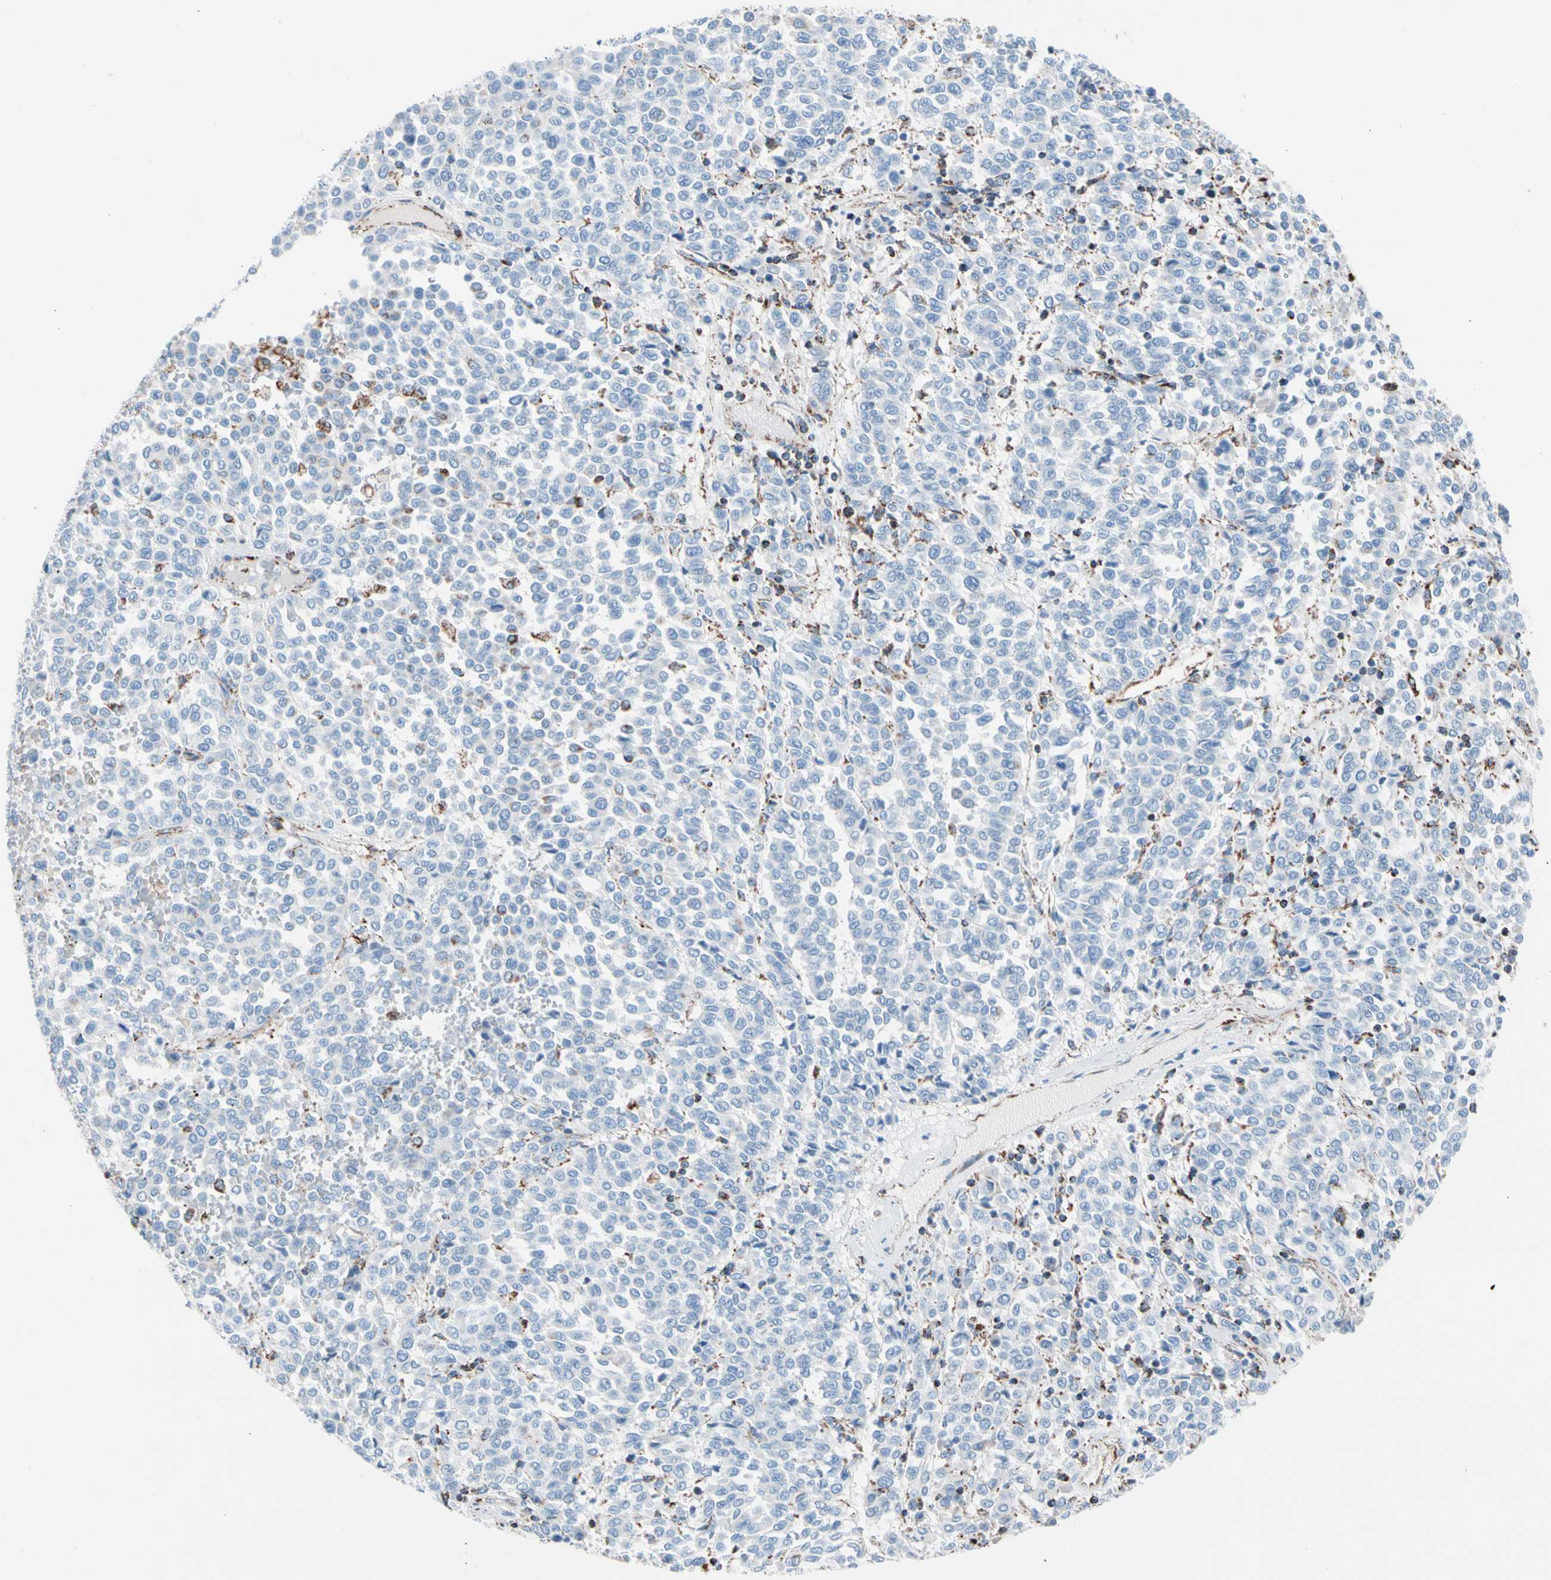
{"staining": {"intensity": "strong", "quantity": "<25%", "location": "cytoplasmic/membranous"}, "tissue": "melanoma", "cell_type": "Tumor cells", "image_type": "cancer", "snomed": [{"axis": "morphology", "description": "Malignant melanoma, Metastatic site"}, {"axis": "topography", "description": "Pancreas"}], "caption": "Tumor cells exhibit medium levels of strong cytoplasmic/membranous staining in about <25% of cells in human melanoma.", "gene": "HK1", "patient": {"sex": "female", "age": 30}}